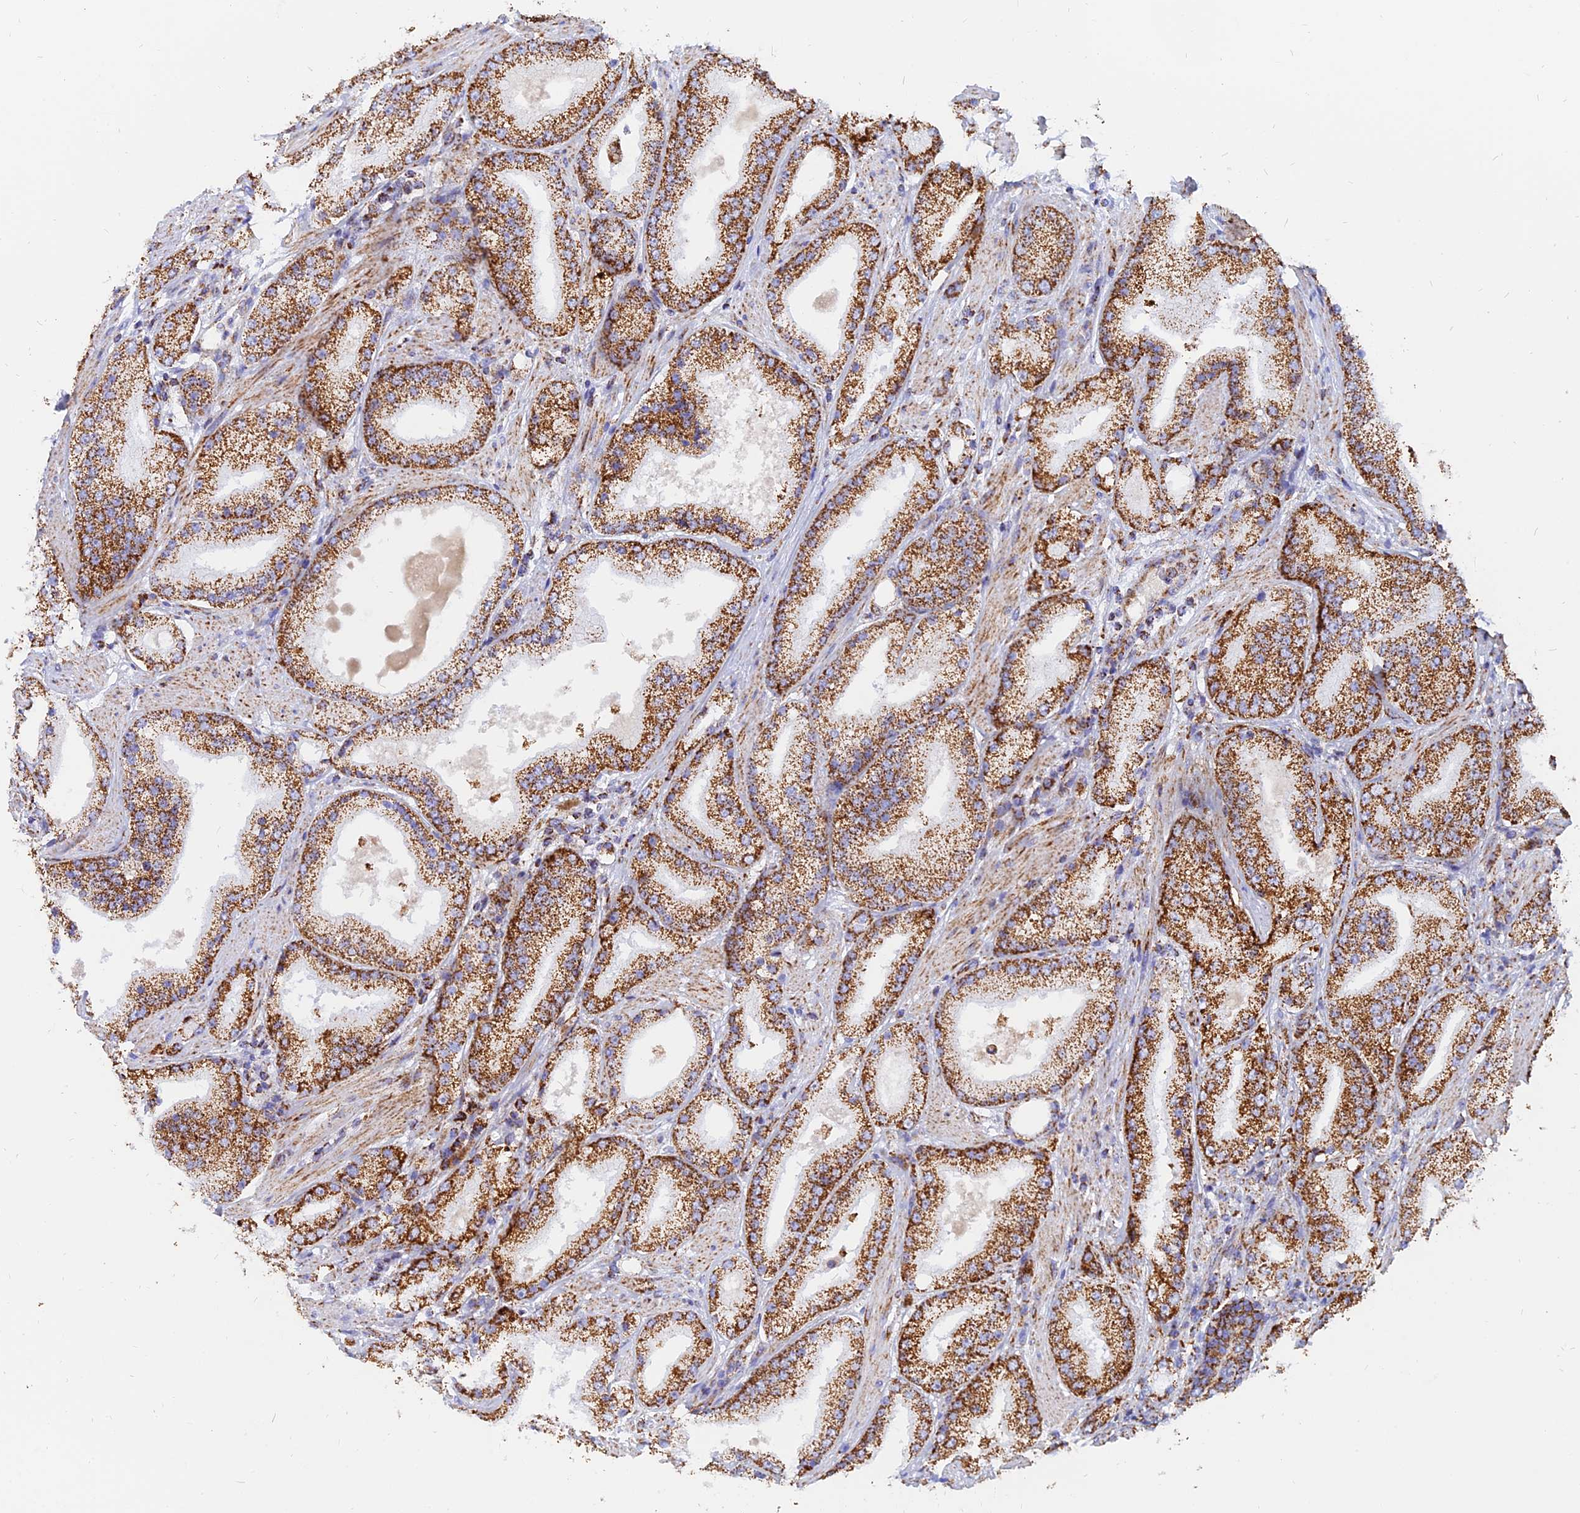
{"staining": {"intensity": "strong", "quantity": ">75%", "location": "cytoplasmic/membranous"}, "tissue": "prostate cancer", "cell_type": "Tumor cells", "image_type": "cancer", "snomed": [{"axis": "morphology", "description": "Adenocarcinoma, Low grade"}, {"axis": "topography", "description": "Prostate"}], "caption": "Prostate cancer (low-grade adenocarcinoma) was stained to show a protein in brown. There is high levels of strong cytoplasmic/membranous staining in about >75% of tumor cells.", "gene": "NDUFB6", "patient": {"sex": "male", "age": 67}}